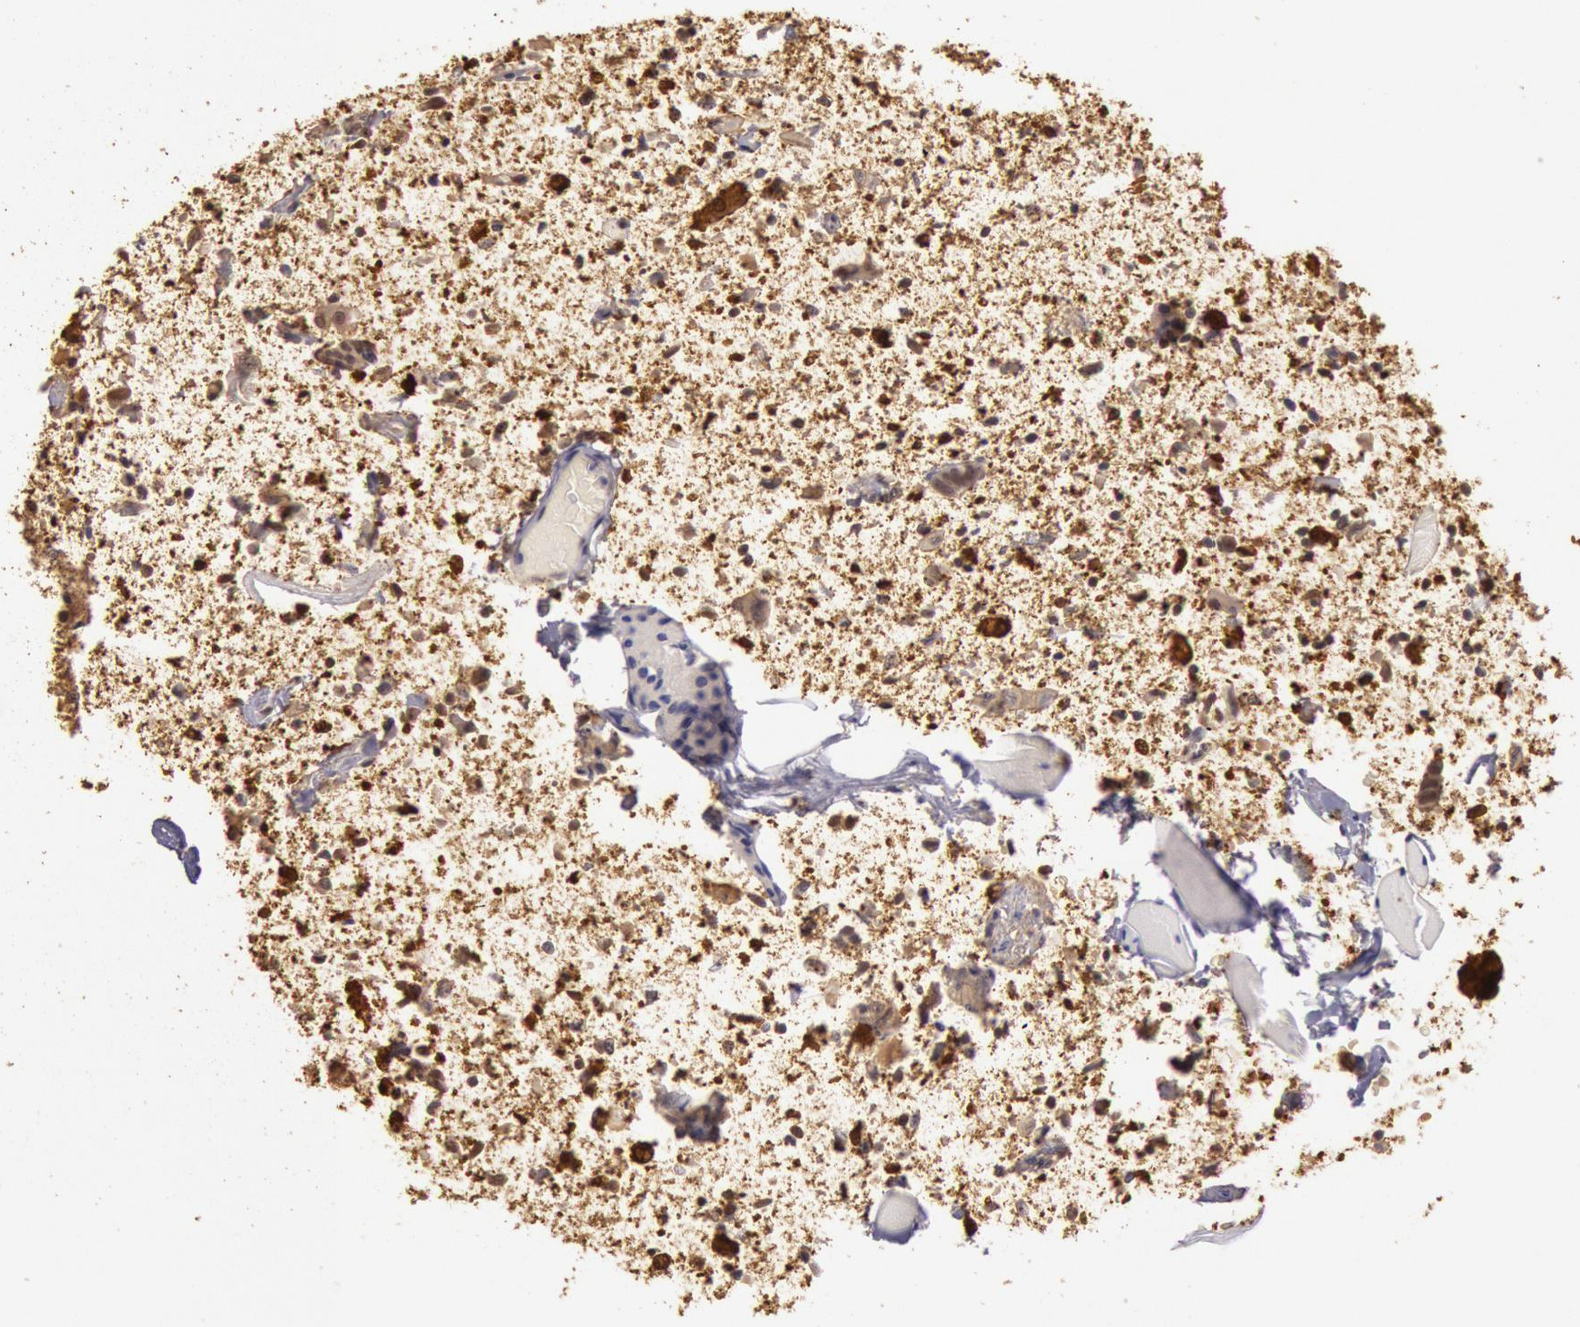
{"staining": {"intensity": "moderate", "quantity": ">75%", "location": "cytoplasmic/membranous,nuclear"}, "tissue": "parathyroid gland", "cell_type": "Glandular cells", "image_type": "normal", "snomed": [{"axis": "morphology", "description": "Normal tissue, NOS"}, {"axis": "topography", "description": "Parathyroid gland"}], "caption": "Protein staining of normal parathyroid gland demonstrates moderate cytoplasmic/membranous,nuclear expression in approximately >75% of glandular cells.", "gene": "SOD1", "patient": {"sex": "female", "age": 58}}